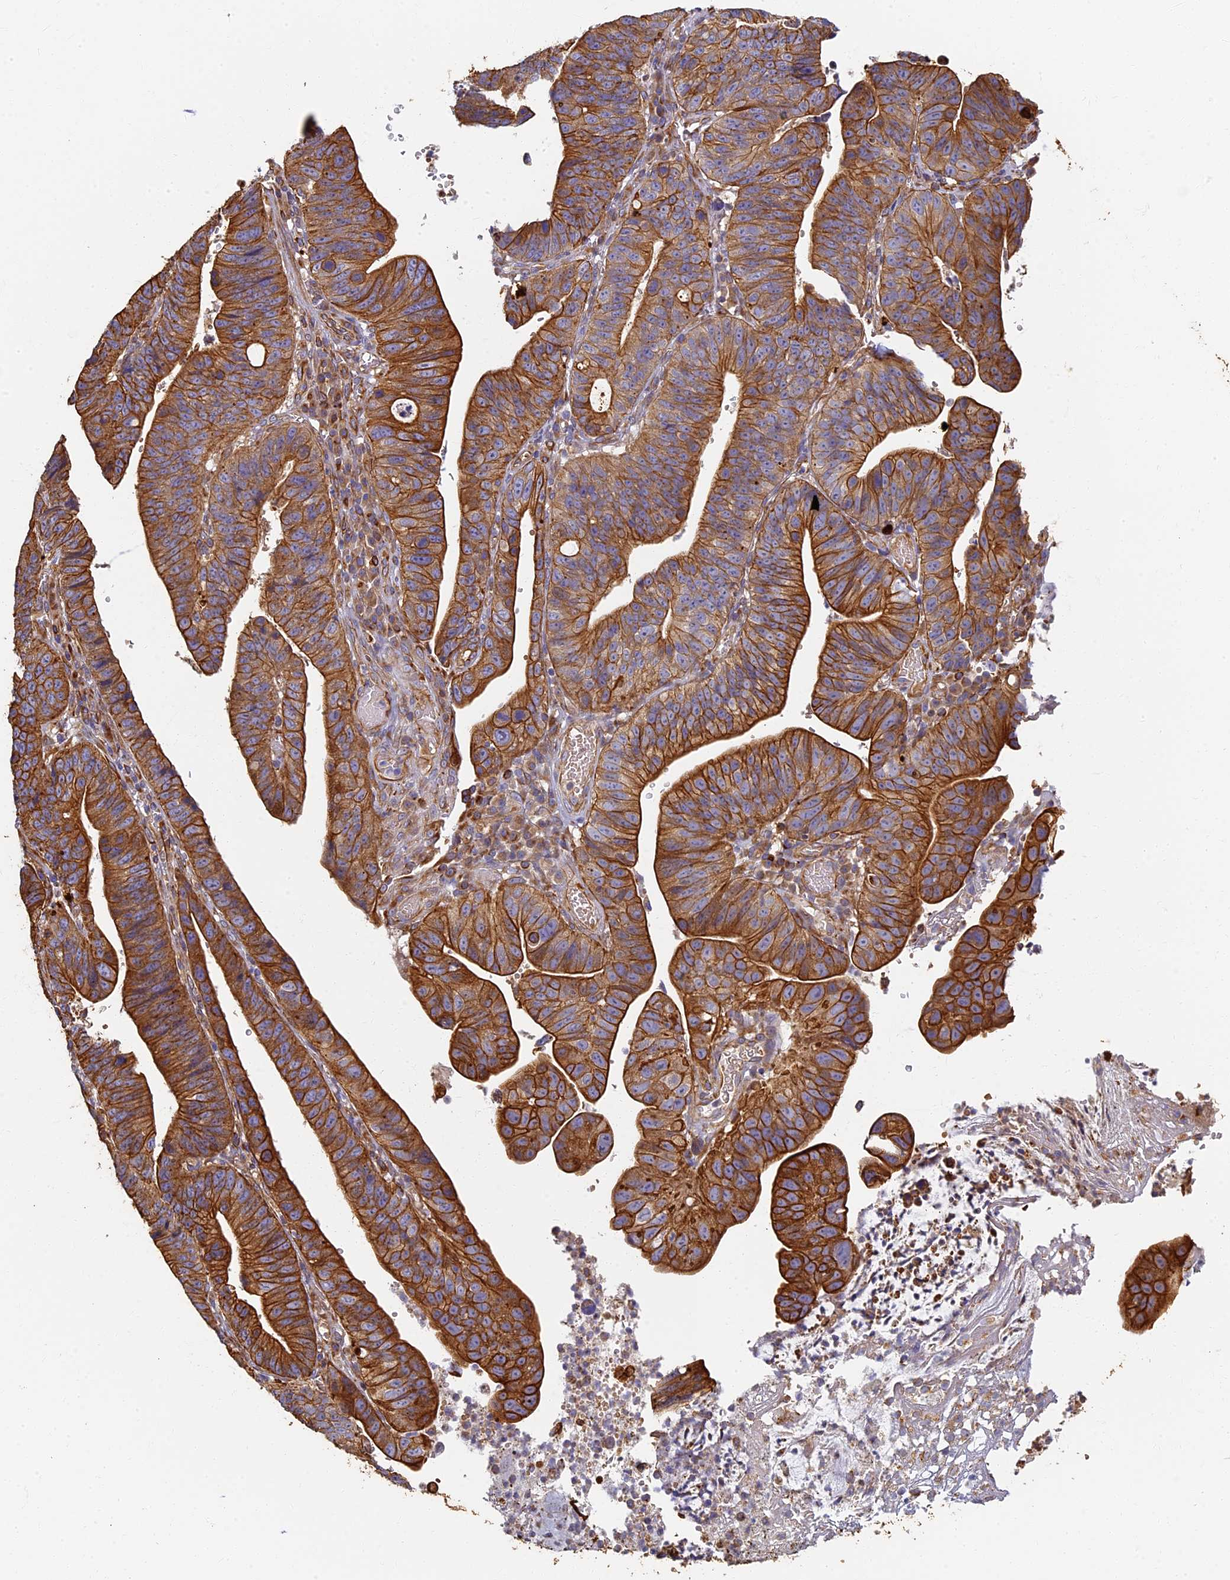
{"staining": {"intensity": "strong", "quantity": ">75%", "location": "cytoplasmic/membranous"}, "tissue": "stomach cancer", "cell_type": "Tumor cells", "image_type": "cancer", "snomed": [{"axis": "morphology", "description": "Adenocarcinoma, NOS"}, {"axis": "topography", "description": "Stomach"}], "caption": "Protein staining of stomach adenocarcinoma tissue shows strong cytoplasmic/membranous positivity in about >75% of tumor cells. The staining is performed using DAB (3,3'-diaminobenzidine) brown chromogen to label protein expression. The nuclei are counter-stained blue using hematoxylin.", "gene": "LRRC57", "patient": {"sex": "male", "age": 59}}